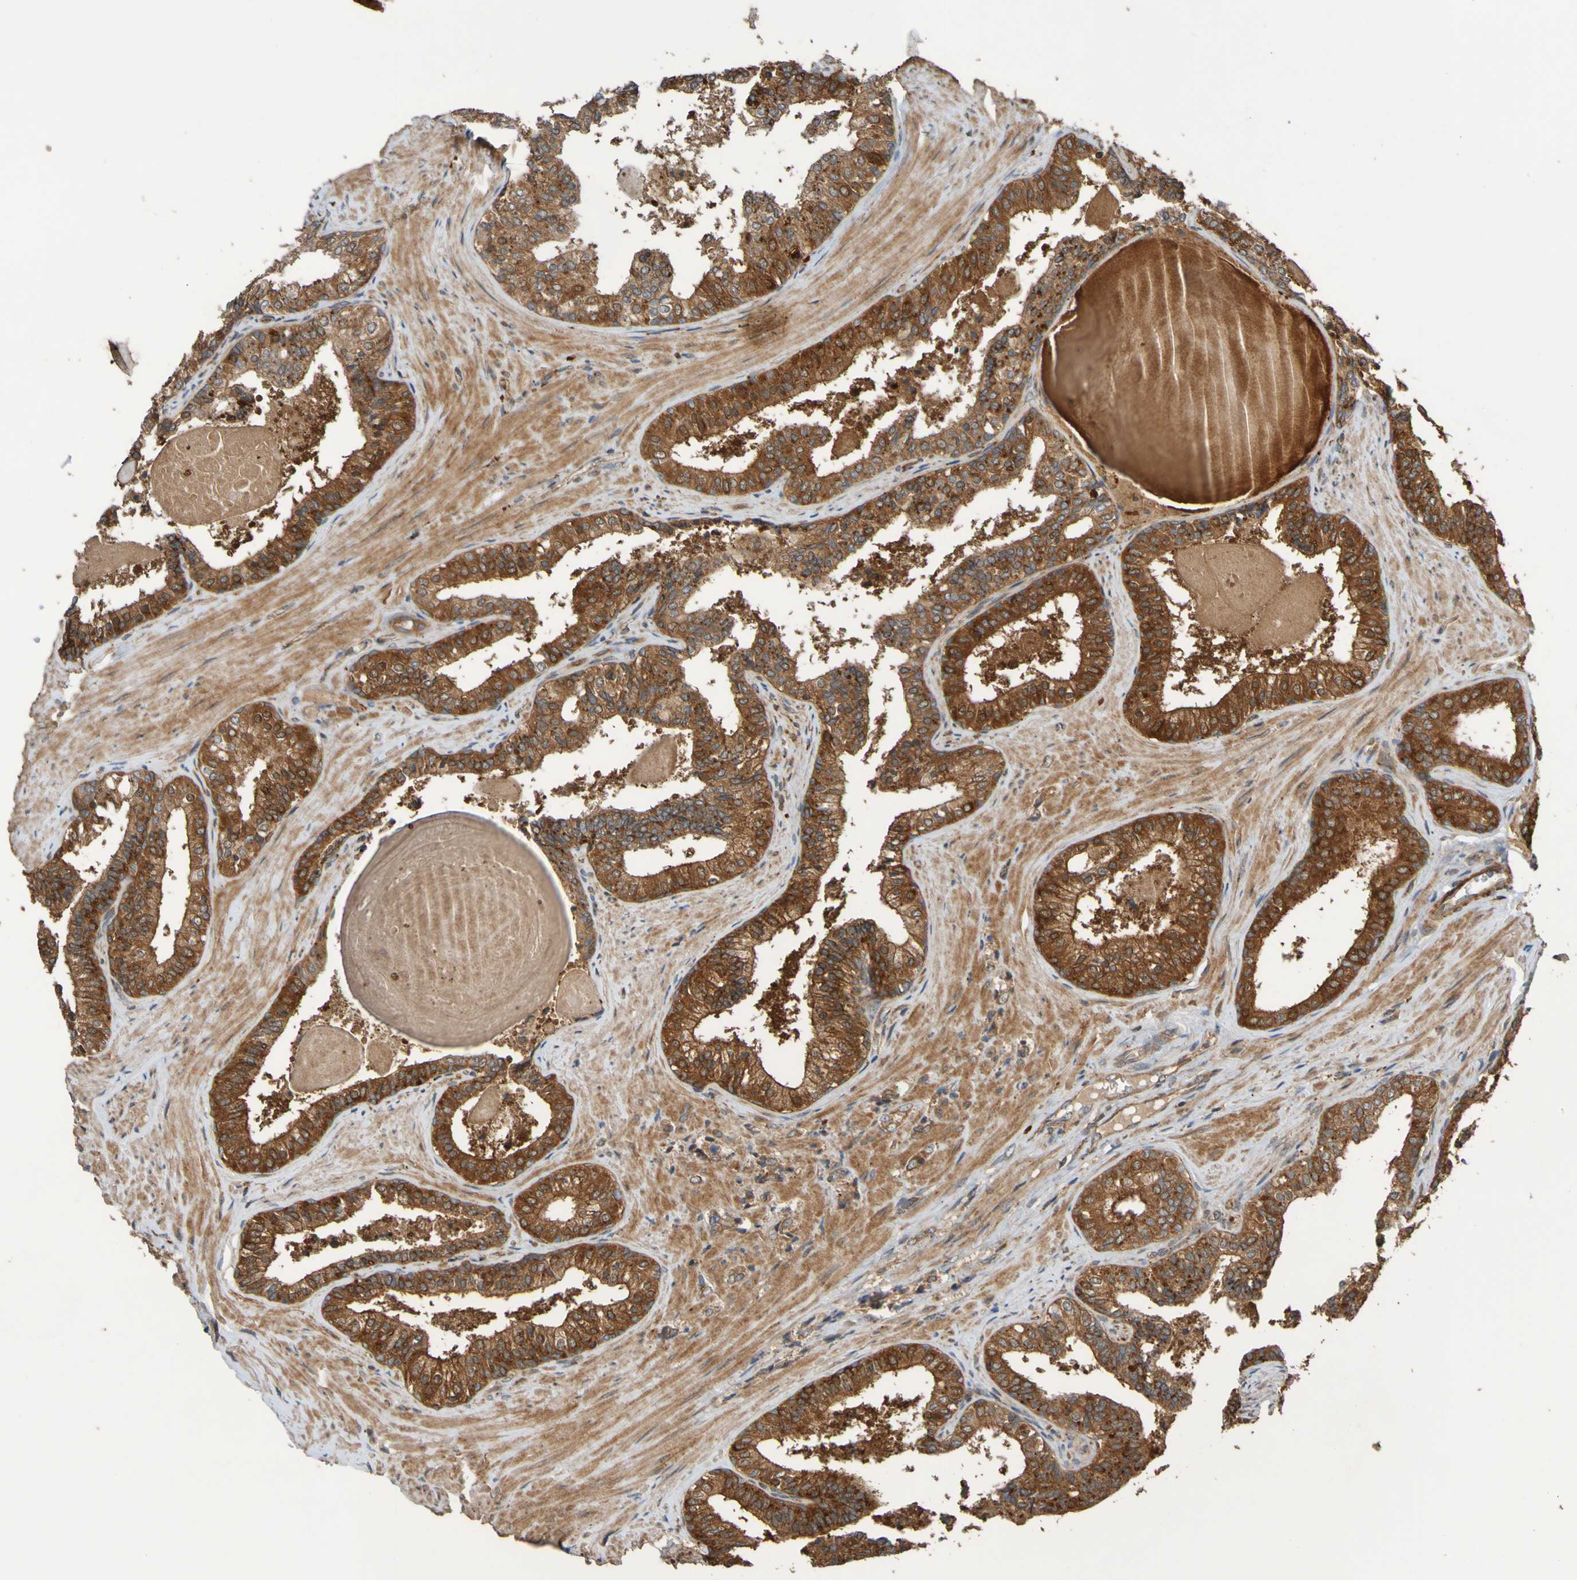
{"staining": {"intensity": "moderate", "quantity": ">75%", "location": "cytoplasmic/membranous"}, "tissue": "prostate cancer", "cell_type": "Tumor cells", "image_type": "cancer", "snomed": [{"axis": "morphology", "description": "Adenocarcinoma, Low grade"}, {"axis": "topography", "description": "Prostate"}], "caption": "This is an image of IHC staining of prostate cancer (low-grade adenocarcinoma), which shows moderate expression in the cytoplasmic/membranous of tumor cells.", "gene": "UCN", "patient": {"sex": "male", "age": 60}}